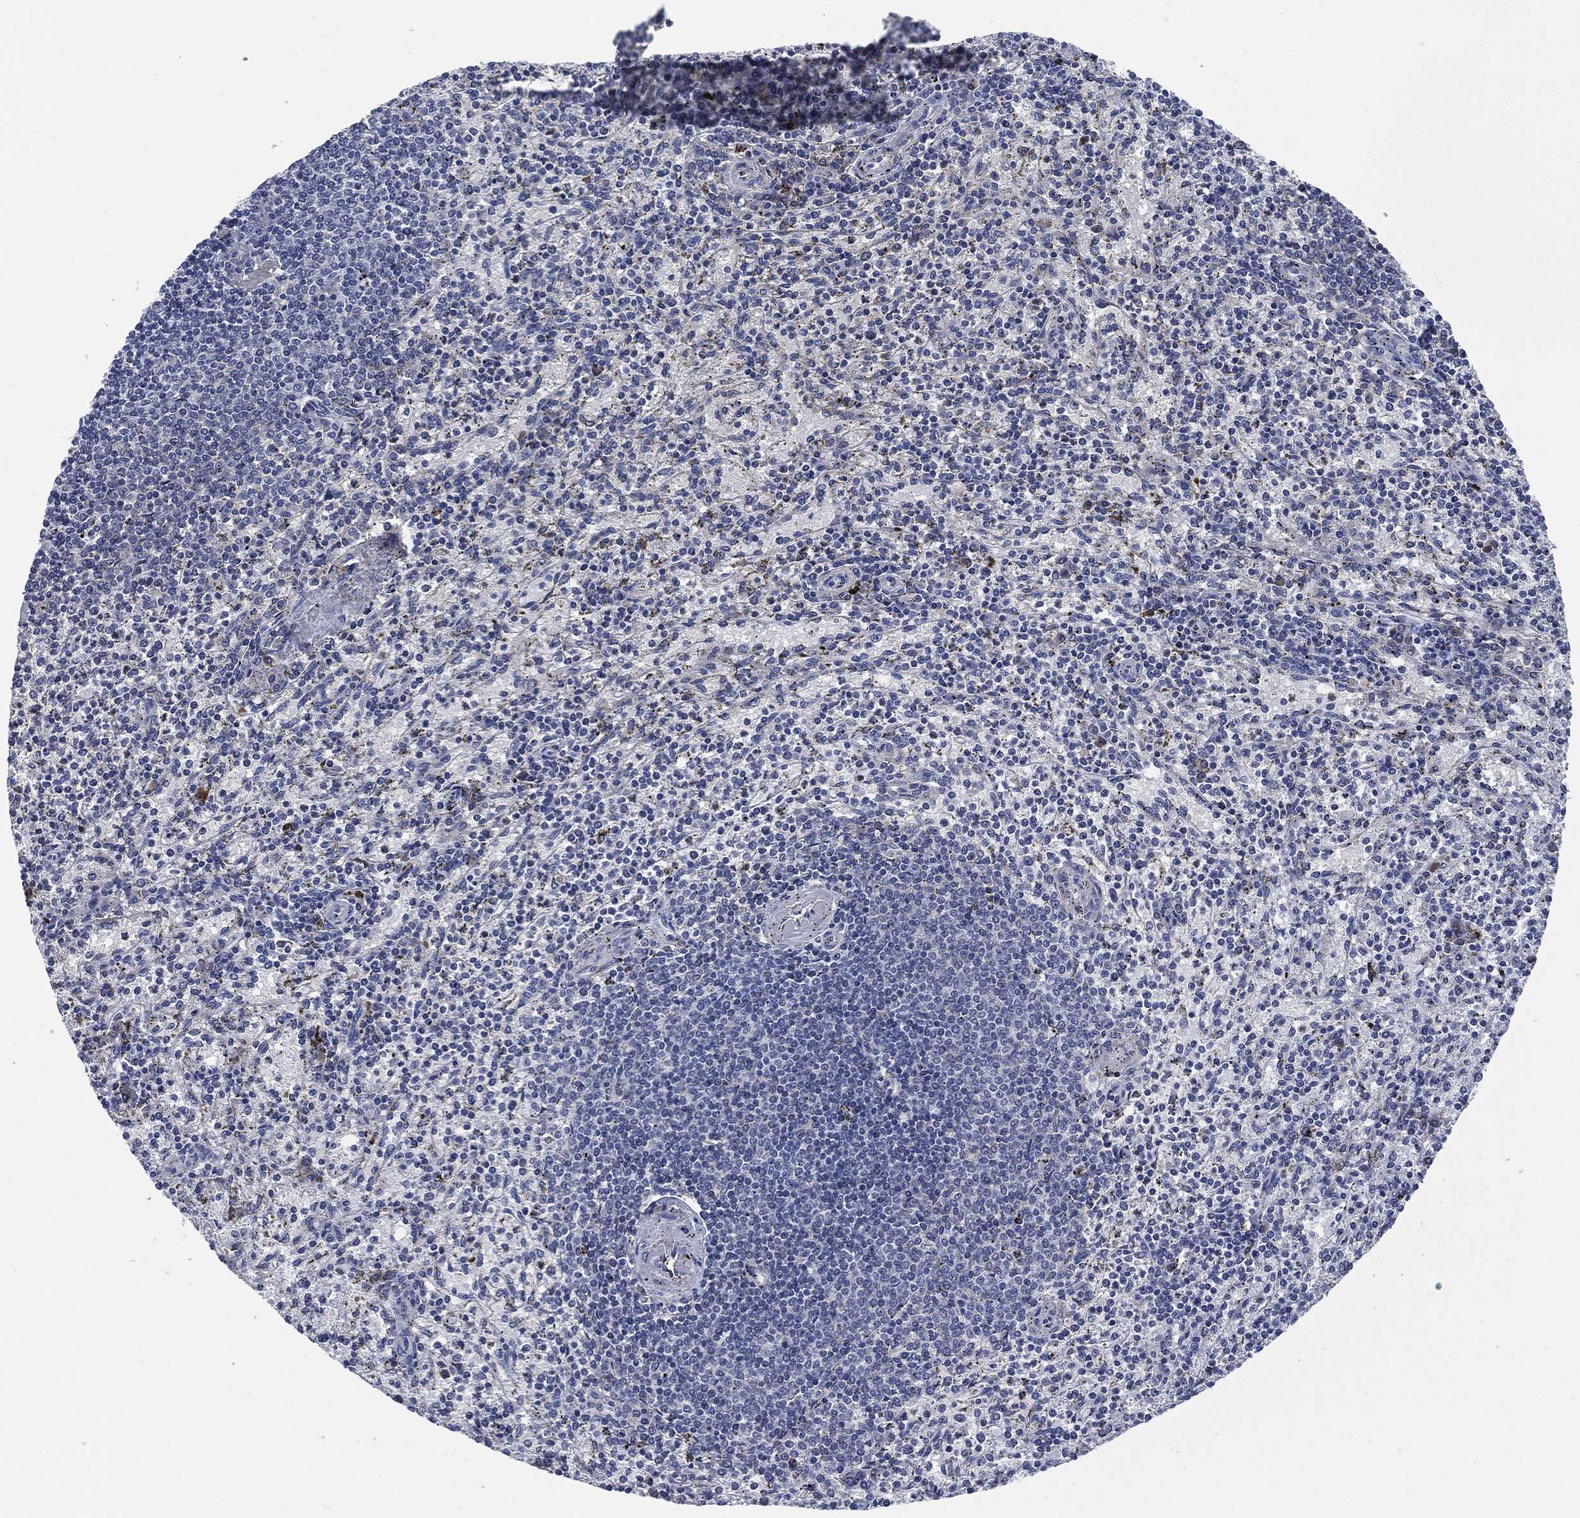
{"staining": {"intensity": "negative", "quantity": "none", "location": "none"}, "tissue": "spleen", "cell_type": "Cells in red pulp", "image_type": "normal", "snomed": [{"axis": "morphology", "description": "Normal tissue, NOS"}, {"axis": "topography", "description": "Spleen"}], "caption": "High power microscopy image of an immunohistochemistry histopathology image of benign spleen, revealing no significant staining in cells in red pulp. (Stains: DAB (3,3'-diaminobenzidine) IHC with hematoxylin counter stain, Microscopy: brightfield microscopy at high magnification).", "gene": "IL2RG", "patient": {"sex": "female", "age": 37}}